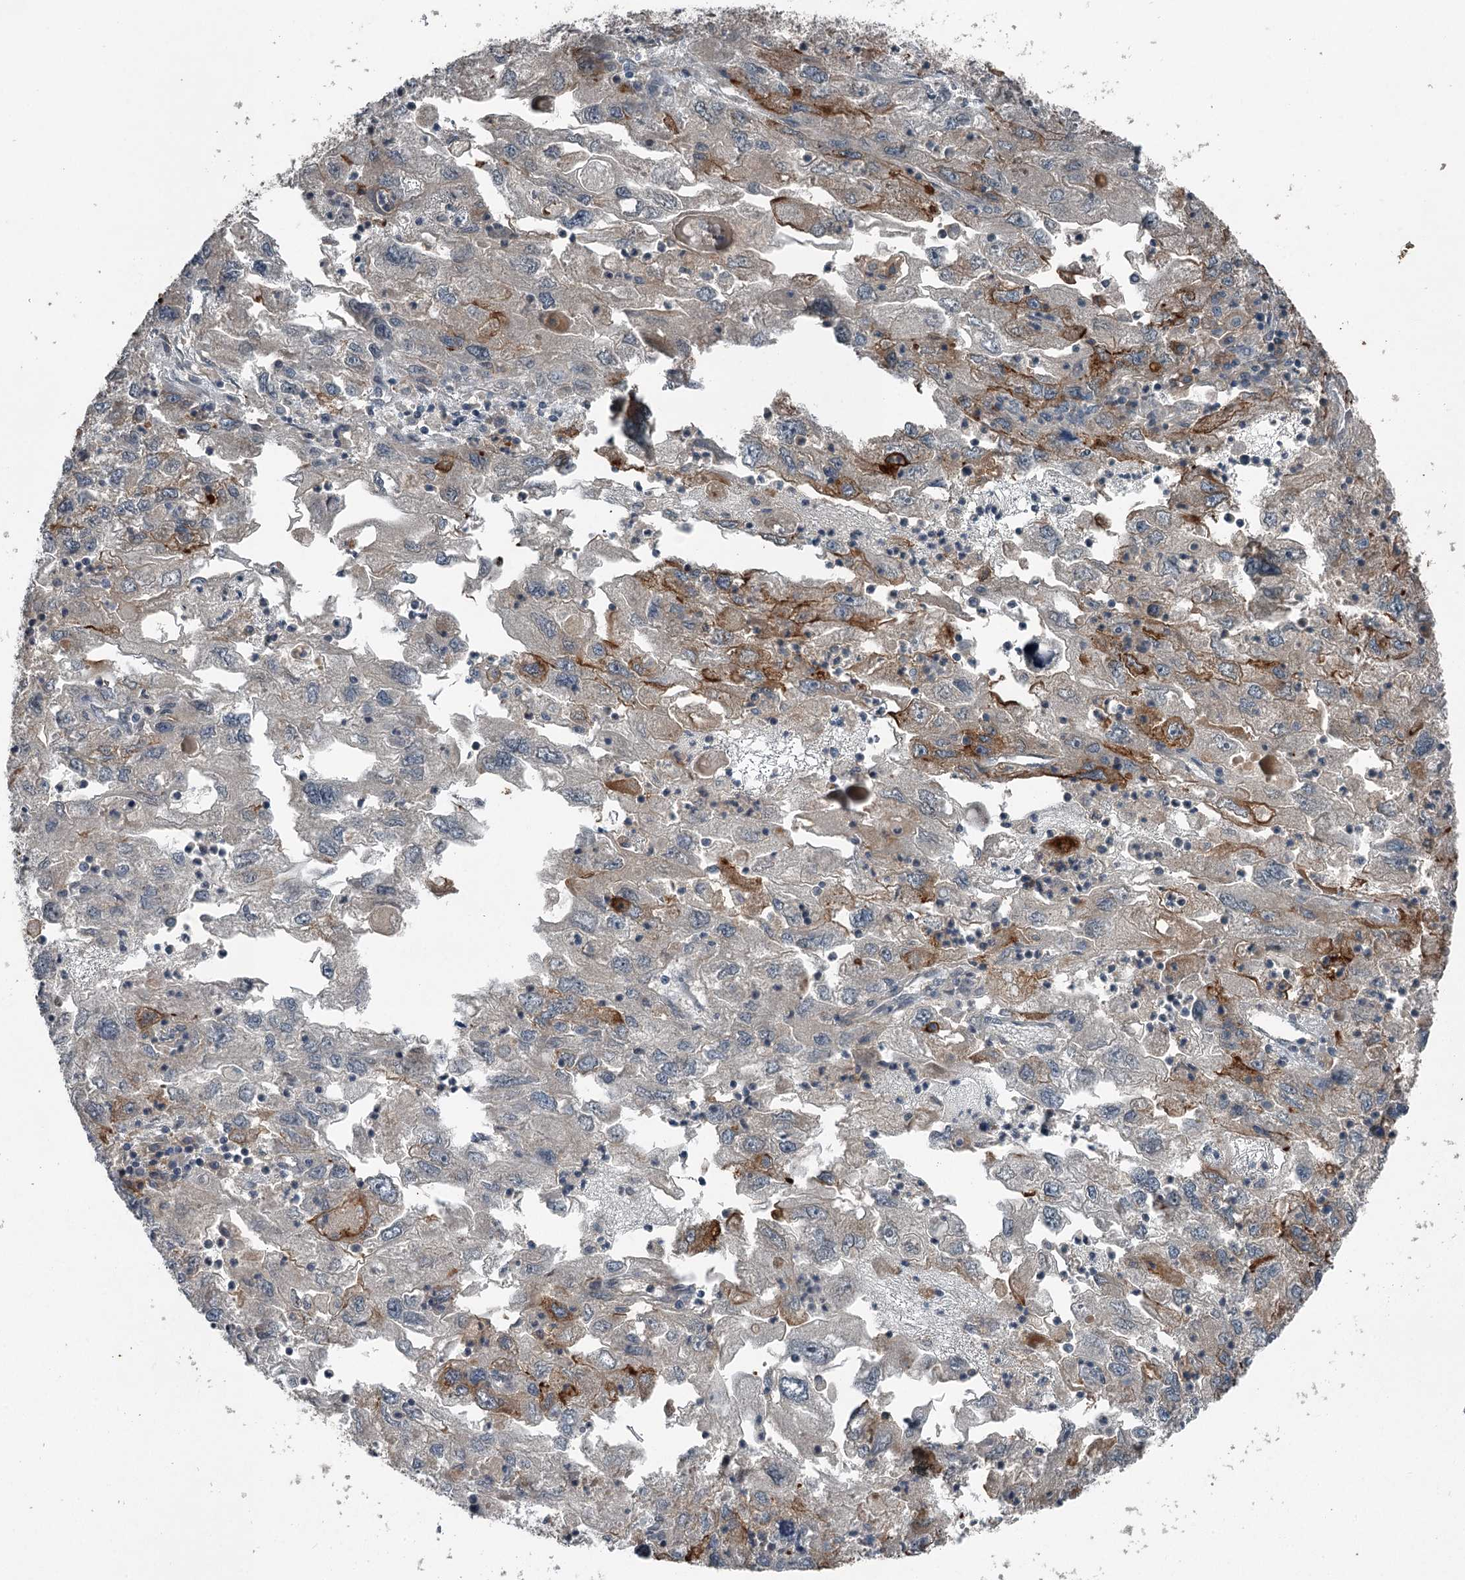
{"staining": {"intensity": "moderate", "quantity": "<25%", "location": "cytoplasmic/membranous"}, "tissue": "endometrial cancer", "cell_type": "Tumor cells", "image_type": "cancer", "snomed": [{"axis": "morphology", "description": "Adenocarcinoma, NOS"}, {"axis": "topography", "description": "Endometrium"}], "caption": "A micrograph showing moderate cytoplasmic/membranous staining in about <25% of tumor cells in adenocarcinoma (endometrial), as visualized by brown immunohistochemical staining.", "gene": "SLC39A8", "patient": {"sex": "female", "age": 49}}